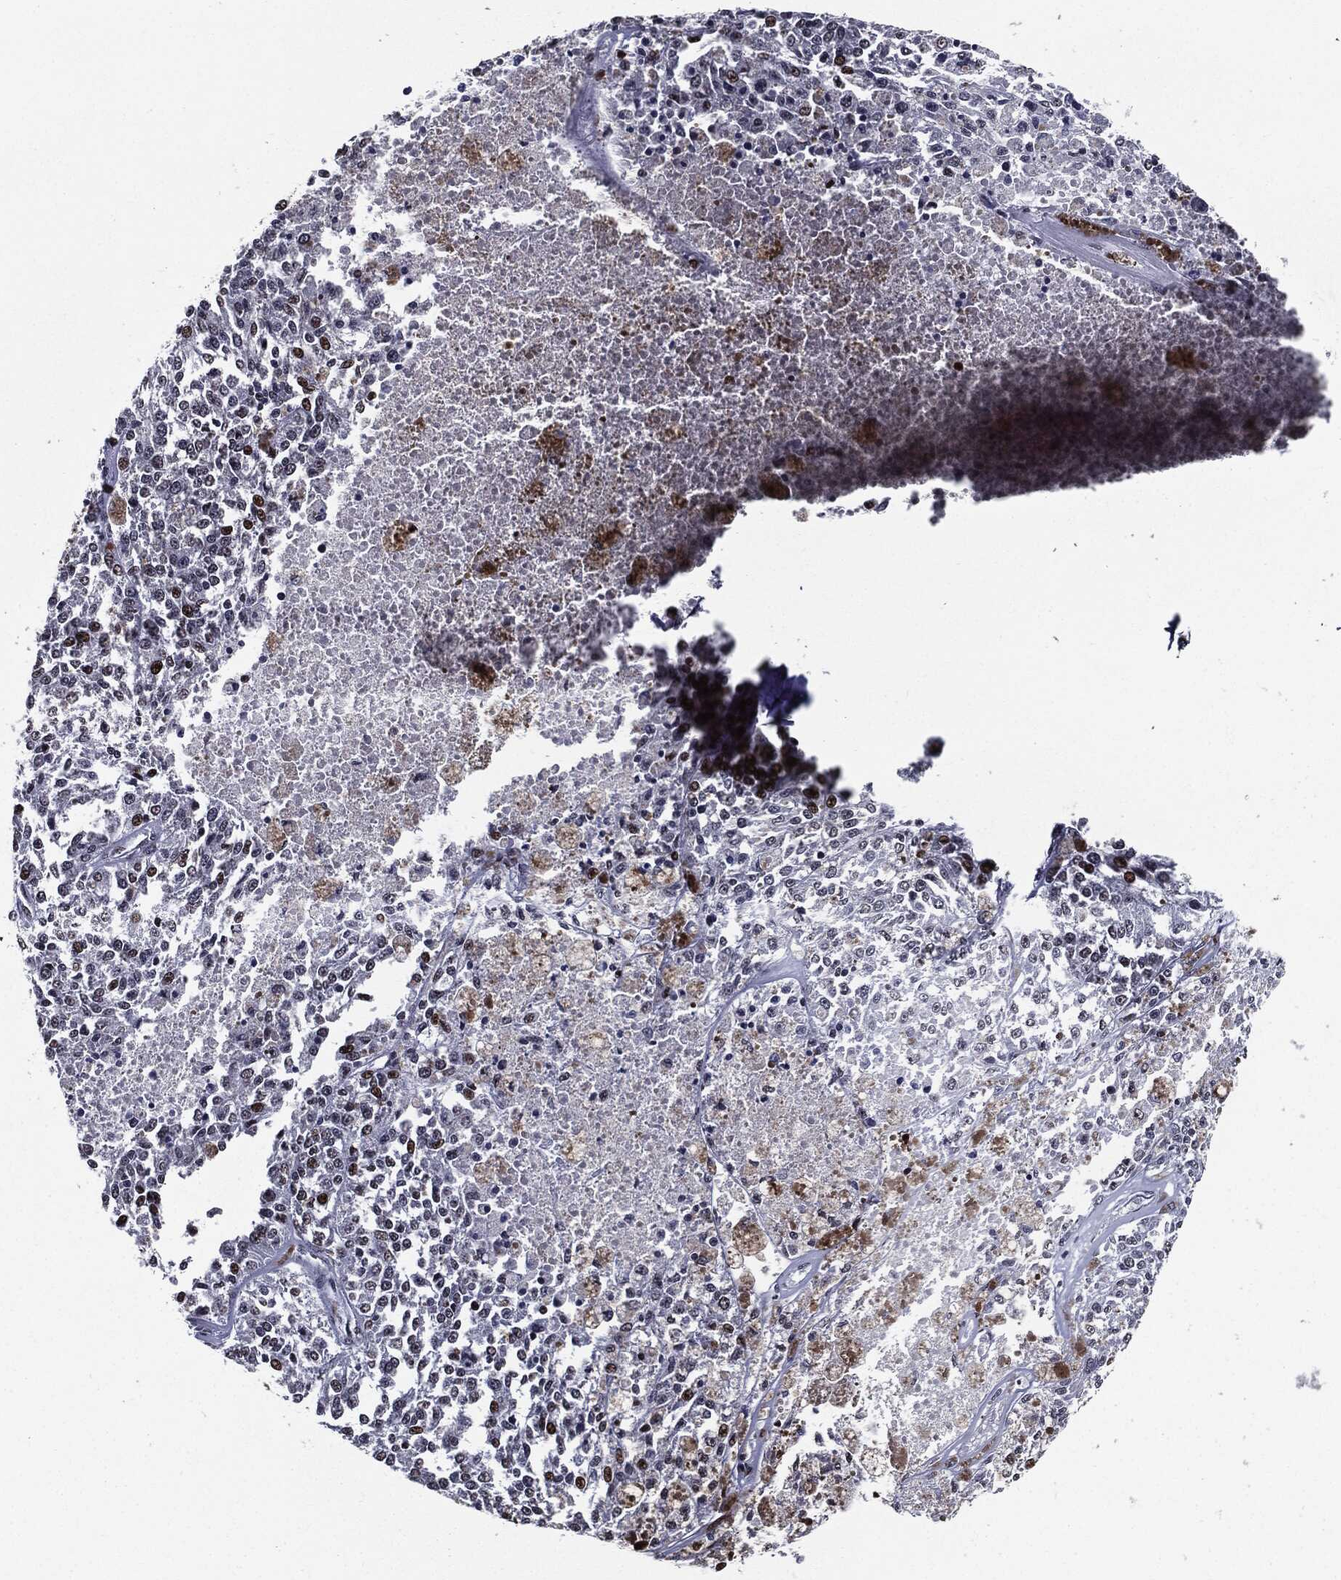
{"staining": {"intensity": "strong", "quantity": "<25%", "location": "nuclear"}, "tissue": "melanoma", "cell_type": "Tumor cells", "image_type": "cancer", "snomed": [{"axis": "morphology", "description": "Malignant melanoma, Metastatic site"}, {"axis": "topography", "description": "Lymph node"}], "caption": "Immunohistochemistry (IHC) staining of melanoma, which exhibits medium levels of strong nuclear expression in approximately <25% of tumor cells indicating strong nuclear protein positivity. The staining was performed using DAB (brown) for protein detection and nuclei were counterstained in hematoxylin (blue).", "gene": "ZFP91", "patient": {"sex": "female", "age": 64}}